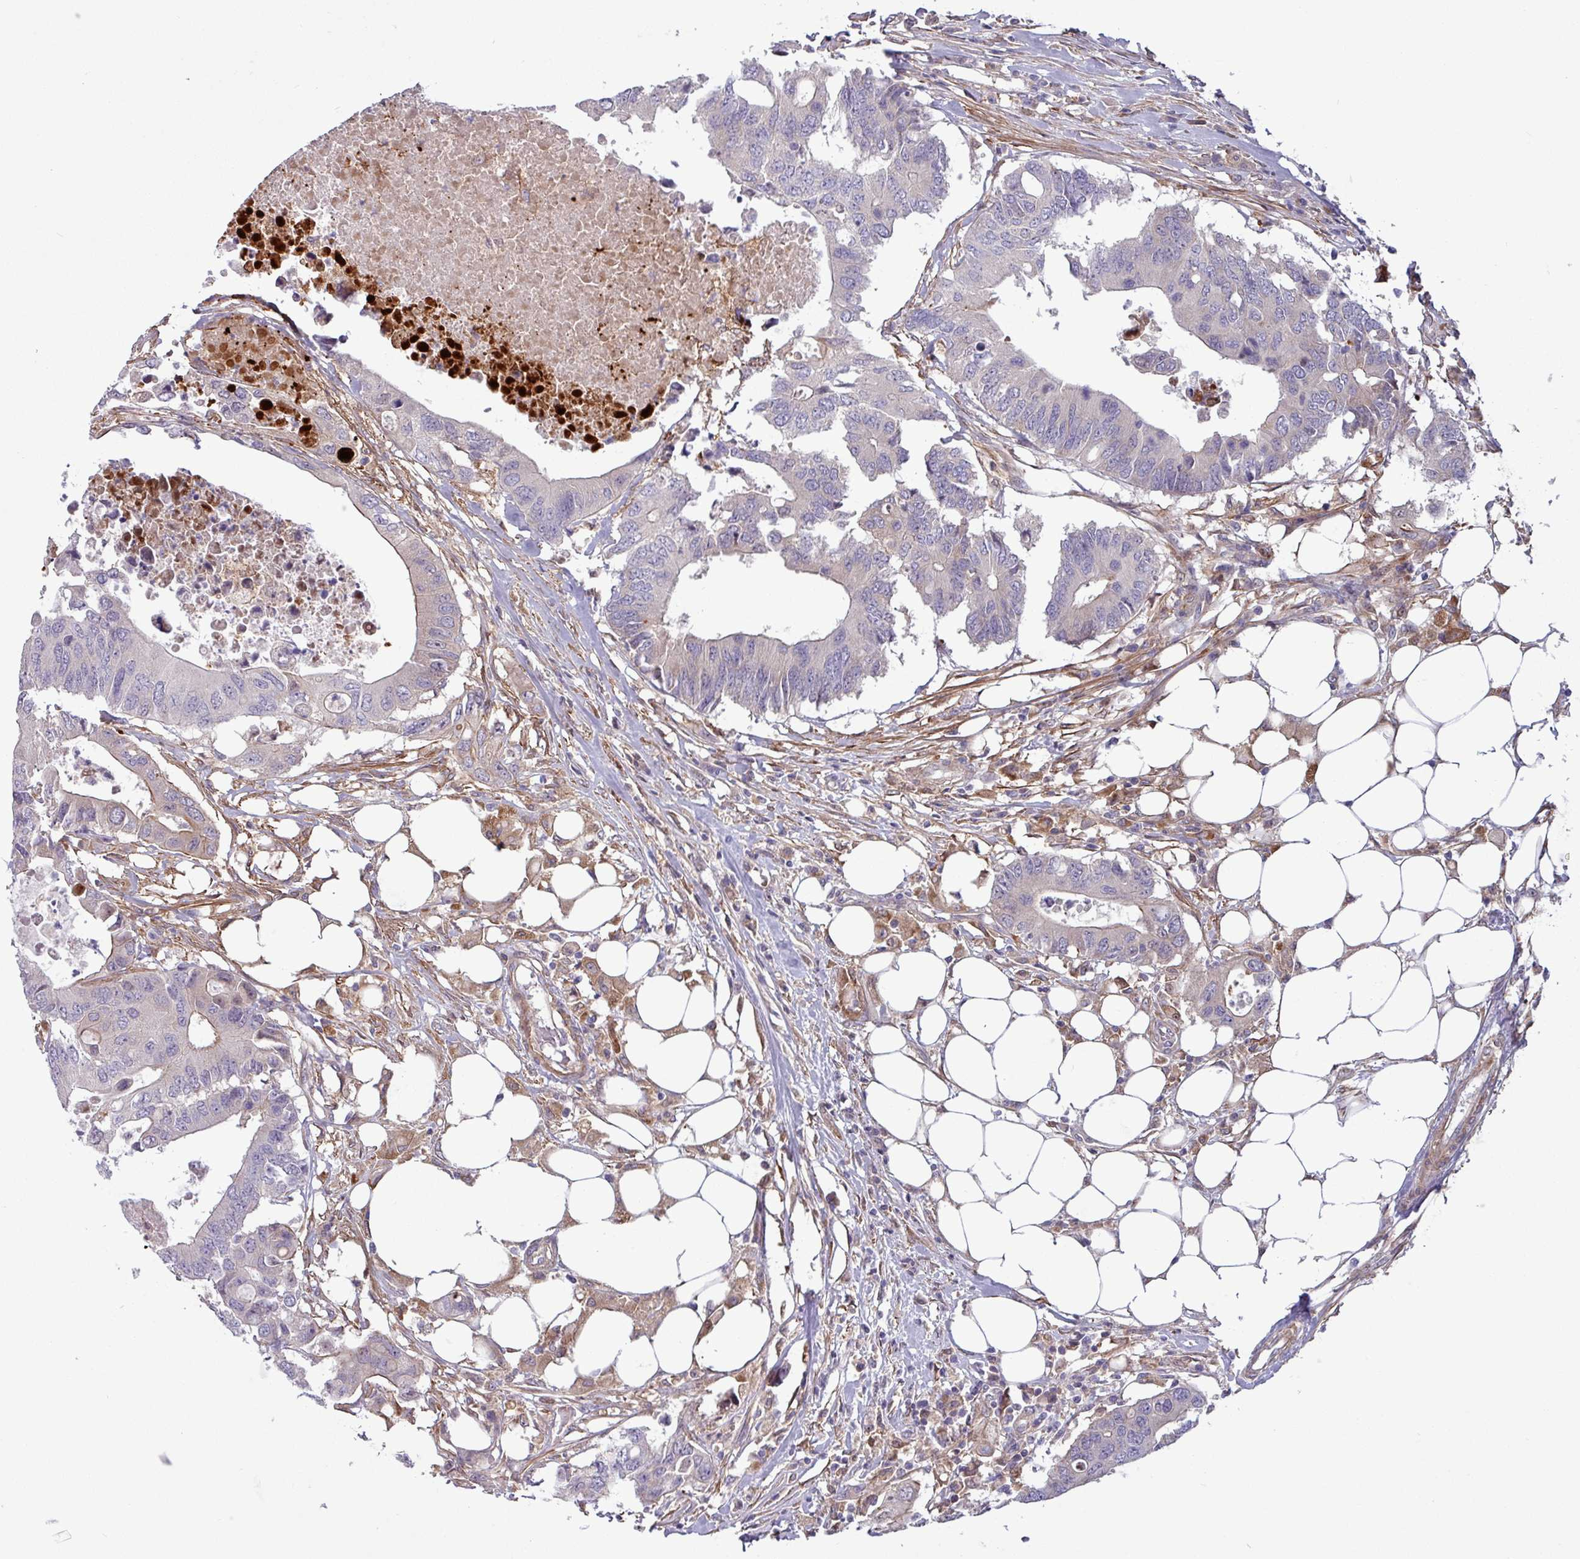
{"staining": {"intensity": "negative", "quantity": "none", "location": "none"}, "tissue": "colorectal cancer", "cell_type": "Tumor cells", "image_type": "cancer", "snomed": [{"axis": "morphology", "description": "Adenocarcinoma, NOS"}, {"axis": "topography", "description": "Colon"}], "caption": "Immunohistochemical staining of human colorectal adenocarcinoma exhibits no significant expression in tumor cells. The staining was performed using DAB (3,3'-diaminobenzidine) to visualize the protein expression in brown, while the nuclei were stained in blue with hematoxylin (Magnification: 20x).", "gene": "PCED1A", "patient": {"sex": "male", "age": 71}}